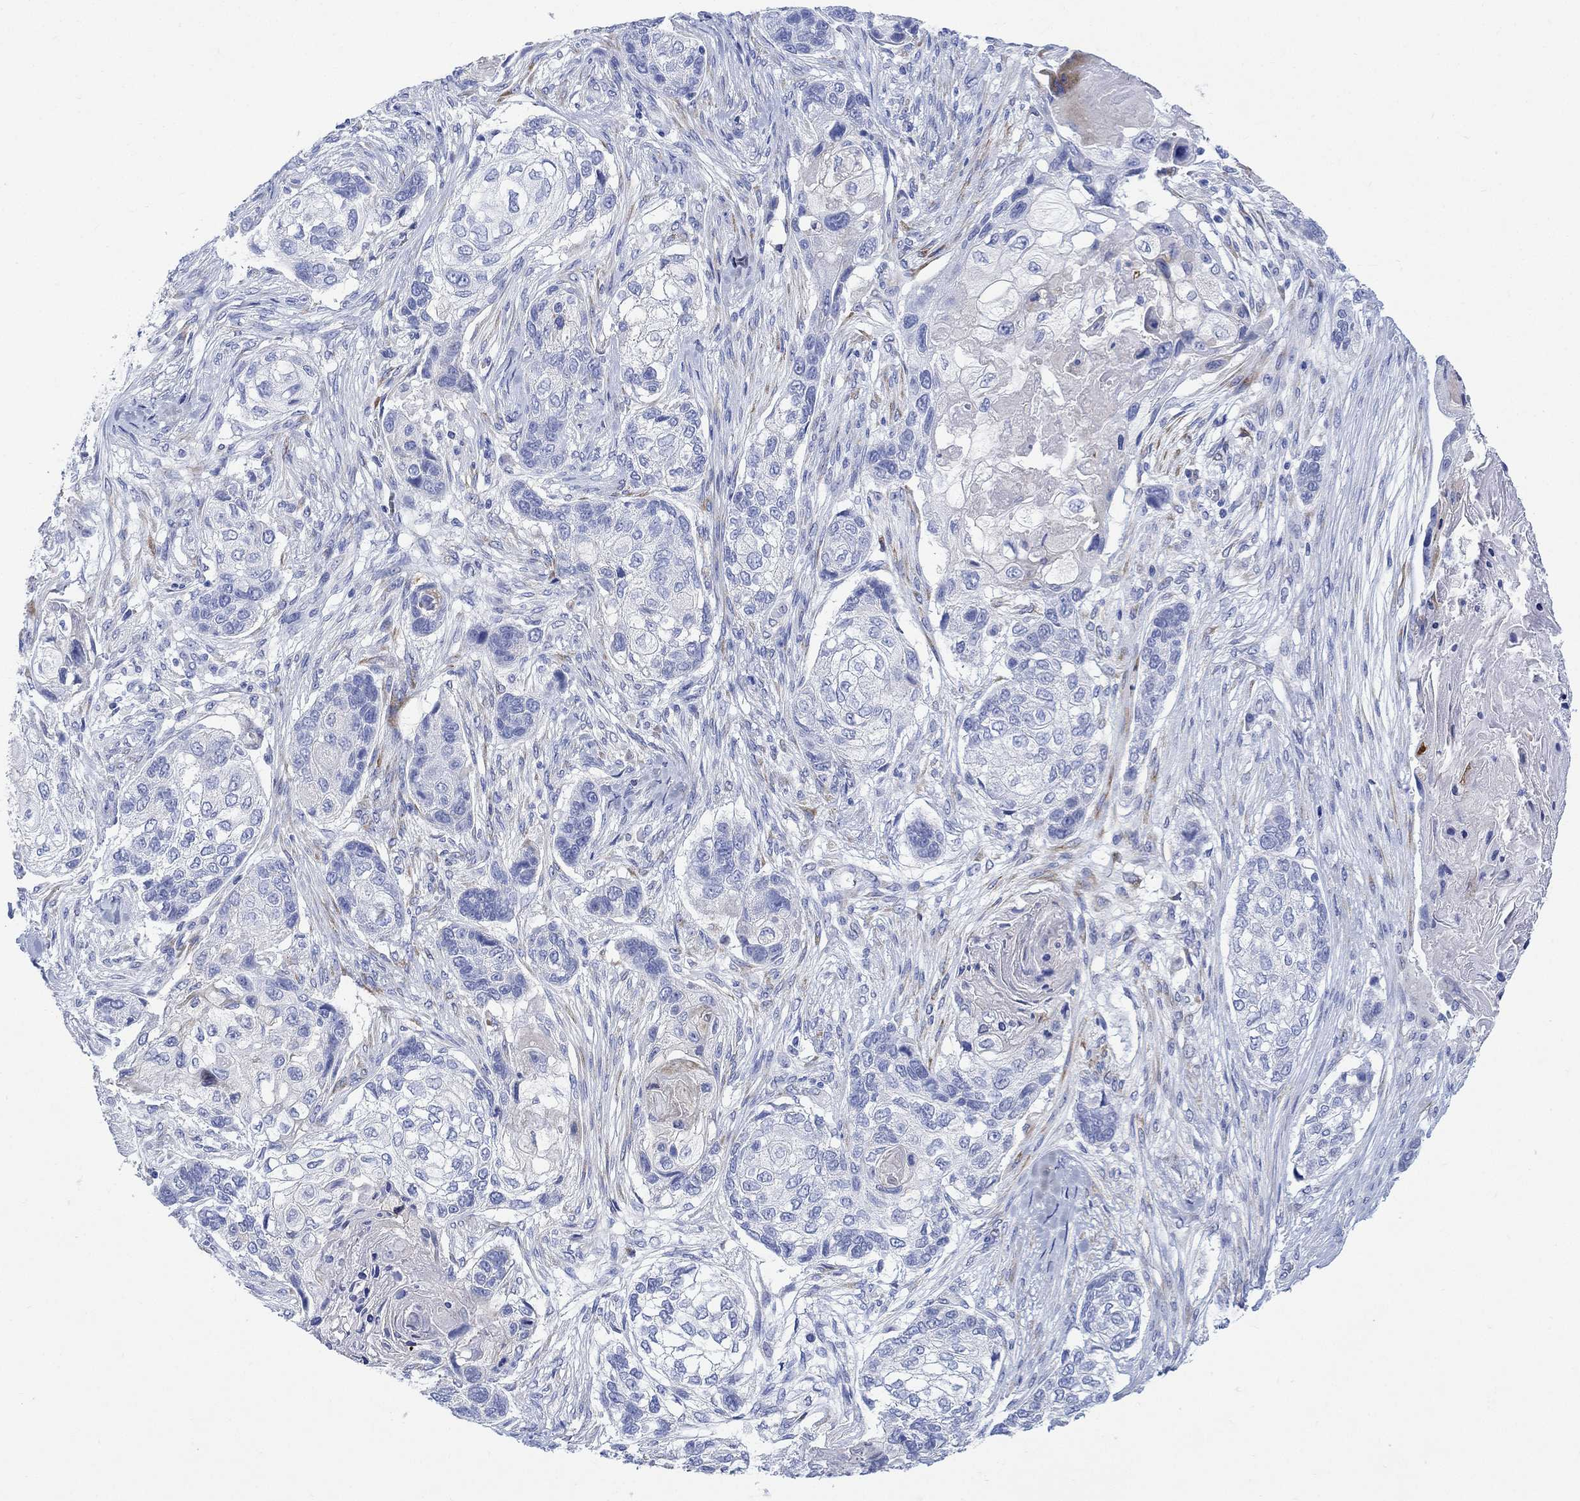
{"staining": {"intensity": "negative", "quantity": "none", "location": "none"}, "tissue": "lung cancer", "cell_type": "Tumor cells", "image_type": "cancer", "snomed": [{"axis": "morphology", "description": "Normal tissue, NOS"}, {"axis": "morphology", "description": "Squamous cell carcinoma, NOS"}, {"axis": "topography", "description": "Bronchus"}, {"axis": "topography", "description": "Lung"}], "caption": "Lung cancer stained for a protein using immunohistochemistry reveals no staining tumor cells.", "gene": "MYL1", "patient": {"sex": "male", "age": 69}}